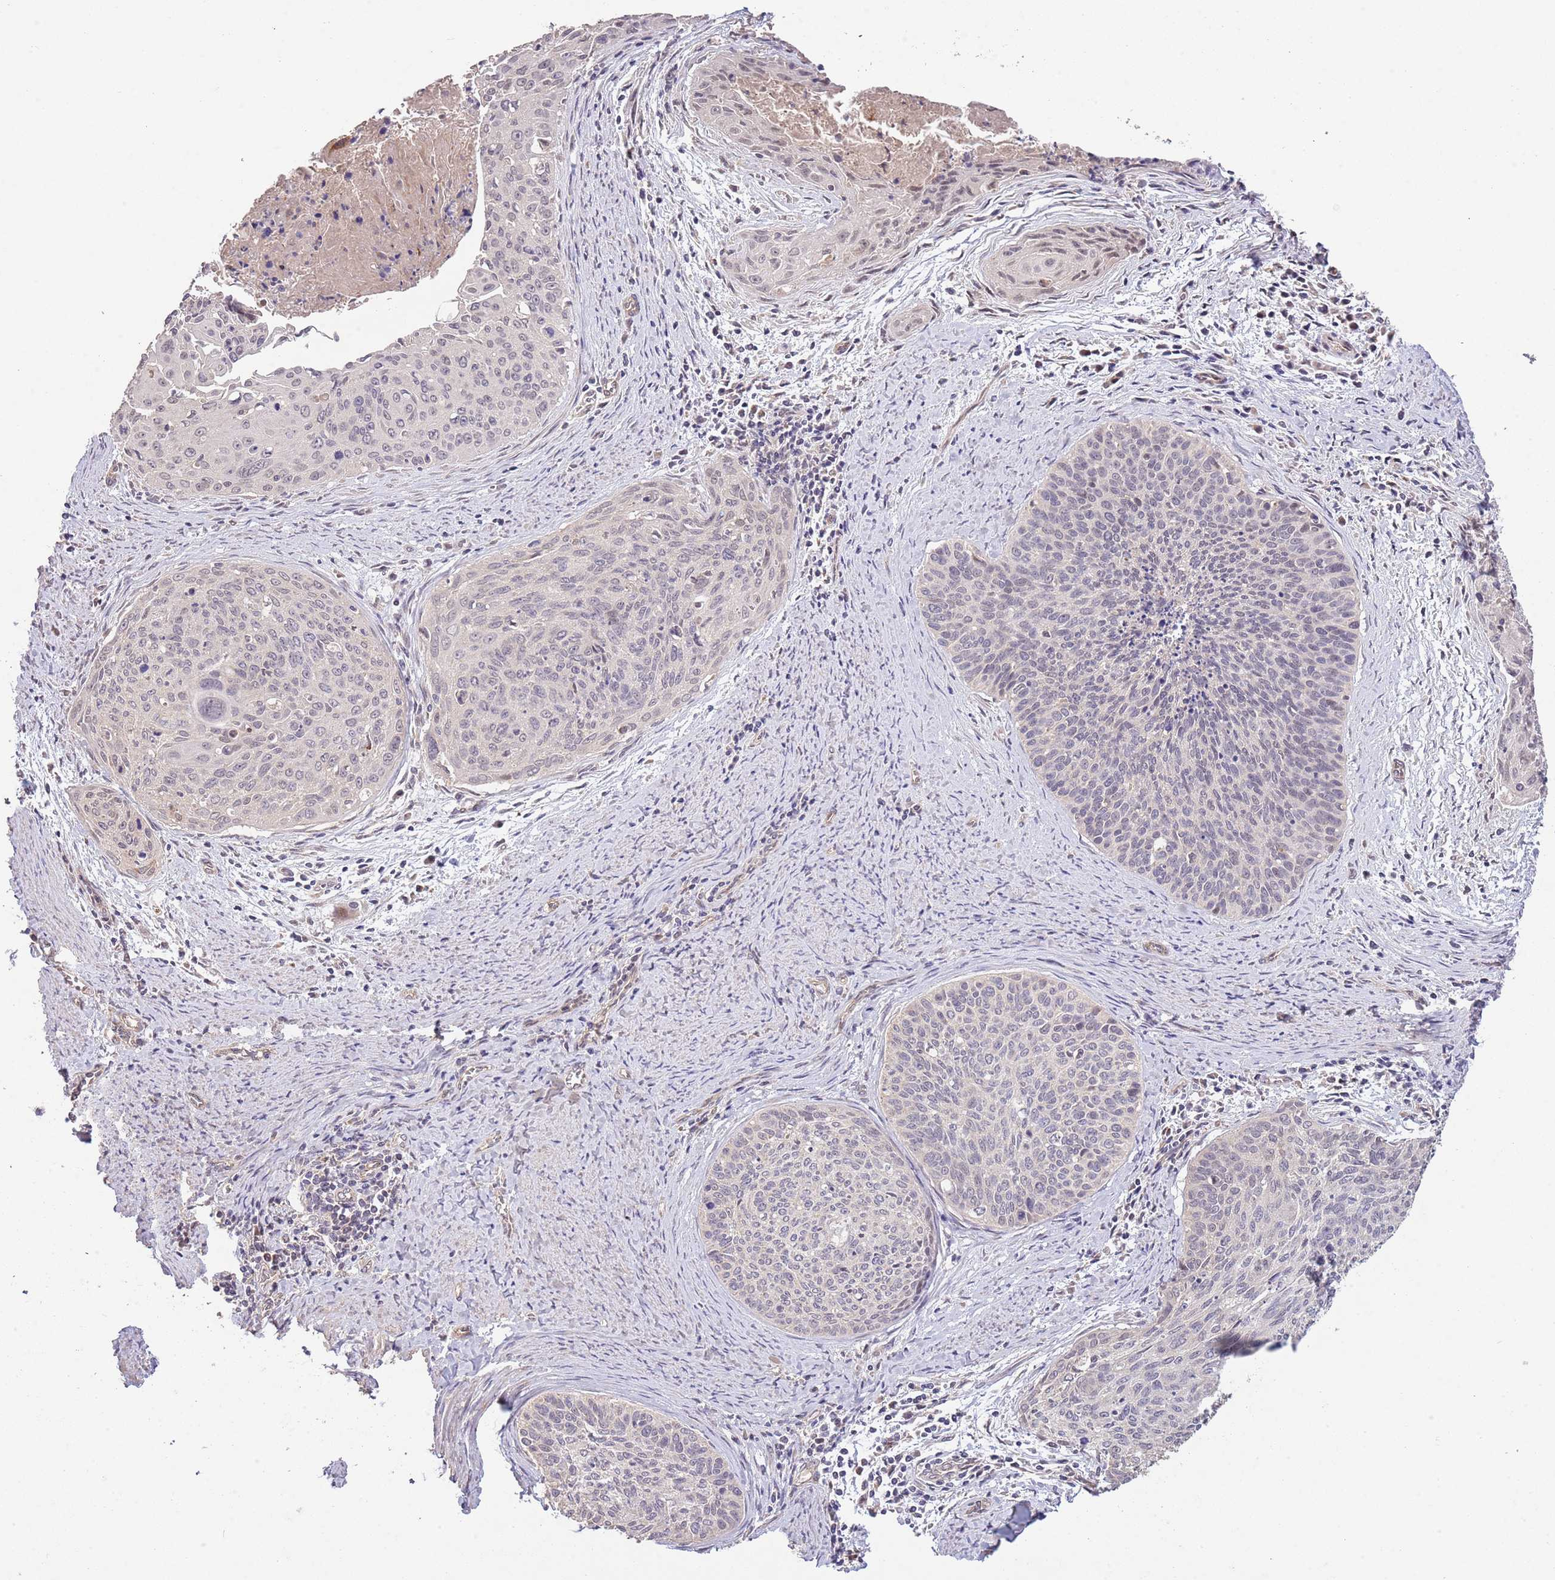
{"staining": {"intensity": "negative", "quantity": "none", "location": "none"}, "tissue": "cervical cancer", "cell_type": "Tumor cells", "image_type": "cancer", "snomed": [{"axis": "morphology", "description": "Squamous cell carcinoma, NOS"}, {"axis": "topography", "description": "Cervix"}], "caption": "There is no significant staining in tumor cells of cervical squamous cell carcinoma. The staining was performed using DAB to visualize the protein expression in brown, while the nuclei were stained in blue with hematoxylin (Magnification: 20x).", "gene": "IVD", "patient": {"sex": "female", "age": 55}}